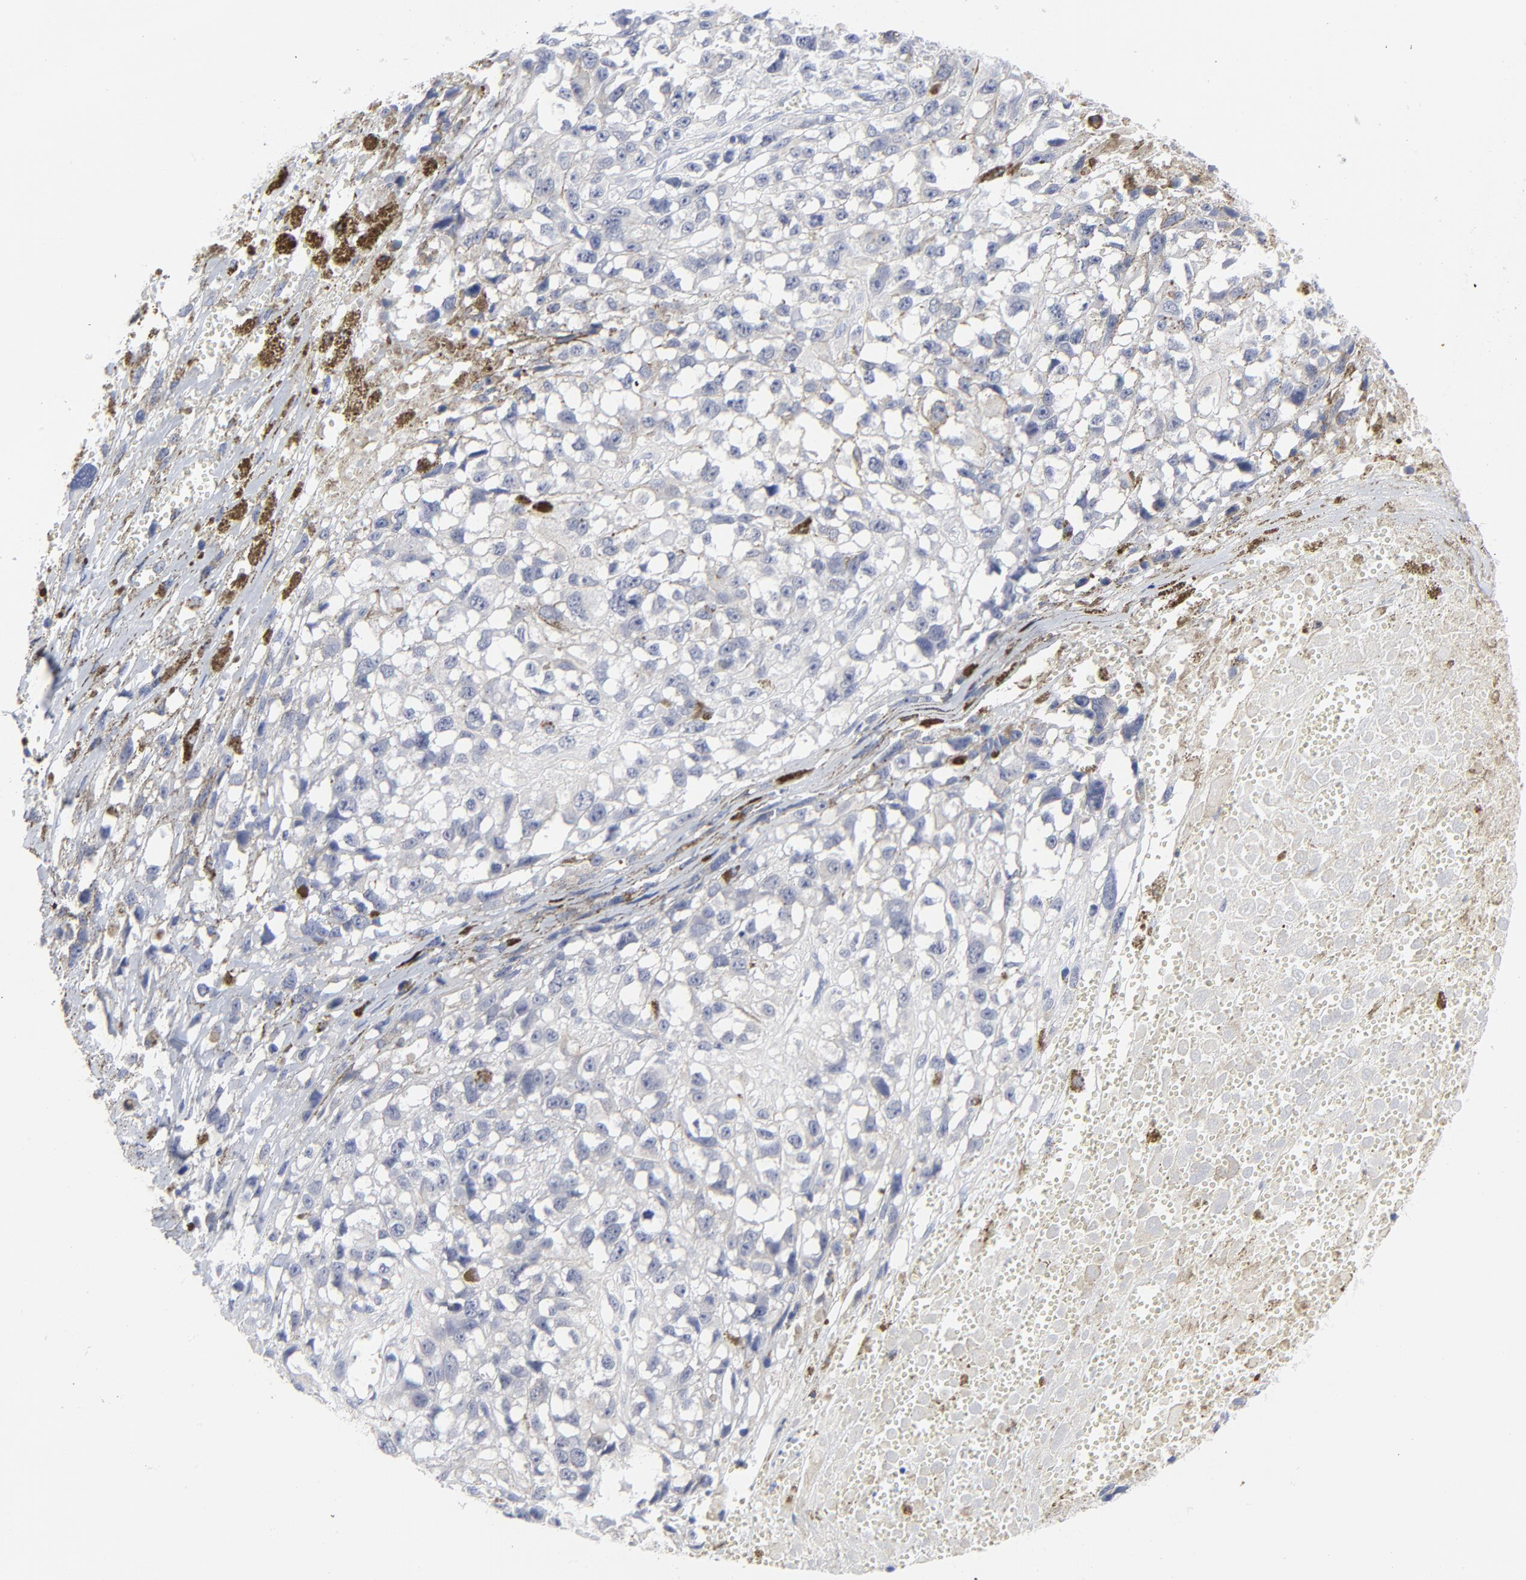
{"staining": {"intensity": "negative", "quantity": "none", "location": "none"}, "tissue": "melanoma", "cell_type": "Tumor cells", "image_type": "cancer", "snomed": [{"axis": "morphology", "description": "Malignant melanoma, Metastatic site"}, {"axis": "topography", "description": "Lymph node"}], "caption": "The photomicrograph exhibits no staining of tumor cells in malignant melanoma (metastatic site). (DAB immunohistochemistry visualized using brightfield microscopy, high magnification).", "gene": "CLEC4G", "patient": {"sex": "male", "age": 59}}